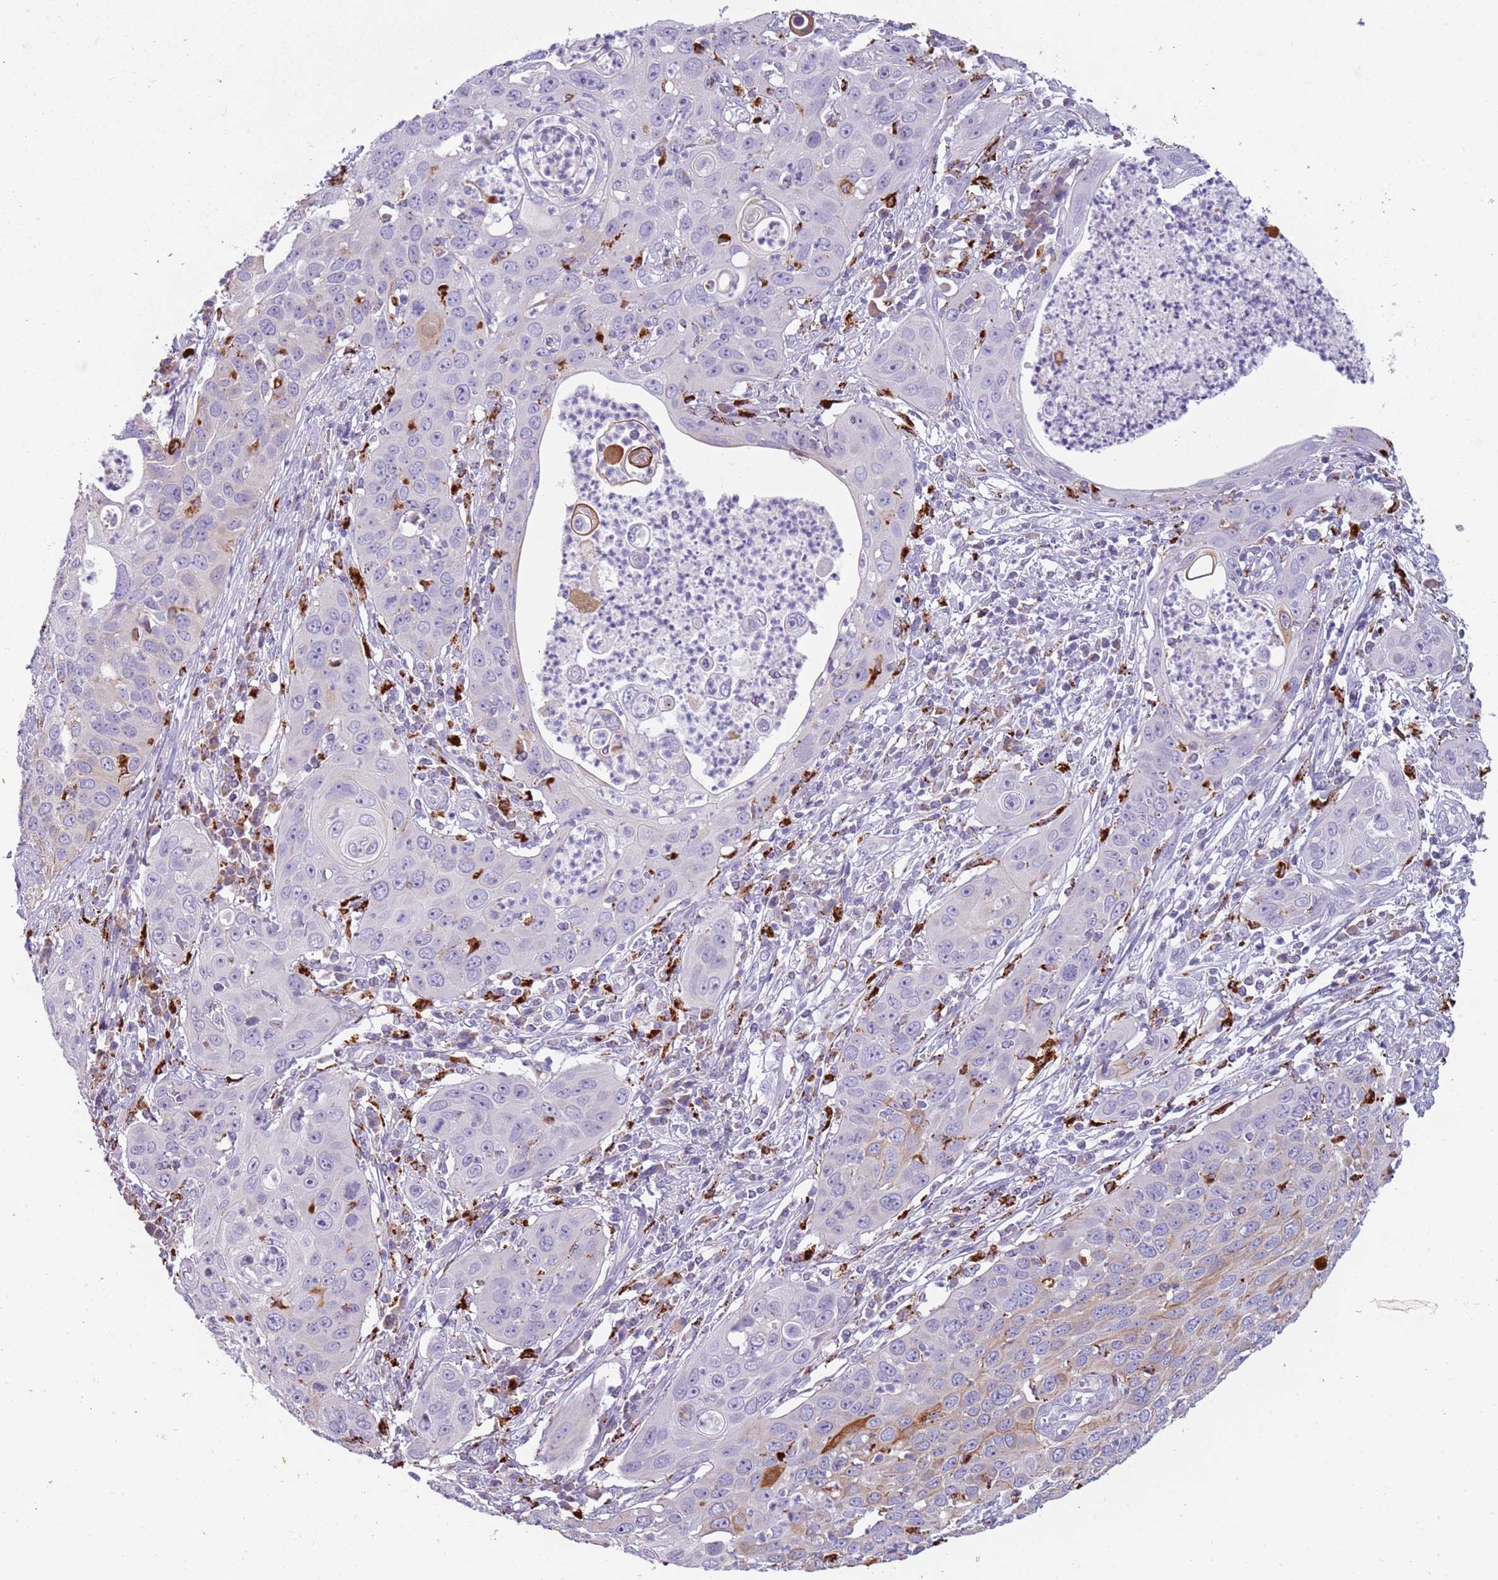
{"staining": {"intensity": "moderate", "quantity": "<25%", "location": "cytoplasmic/membranous"}, "tissue": "cervical cancer", "cell_type": "Tumor cells", "image_type": "cancer", "snomed": [{"axis": "morphology", "description": "Squamous cell carcinoma, NOS"}, {"axis": "topography", "description": "Cervix"}], "caption": "Cervical cancer was stained to show a protein in brown. There is low levels of moderate cytoplasmic/membranous staining in approximately <25% of tumor cells.", "gene": "NWD2", "patient": {"sex": "female", "age": 36}}